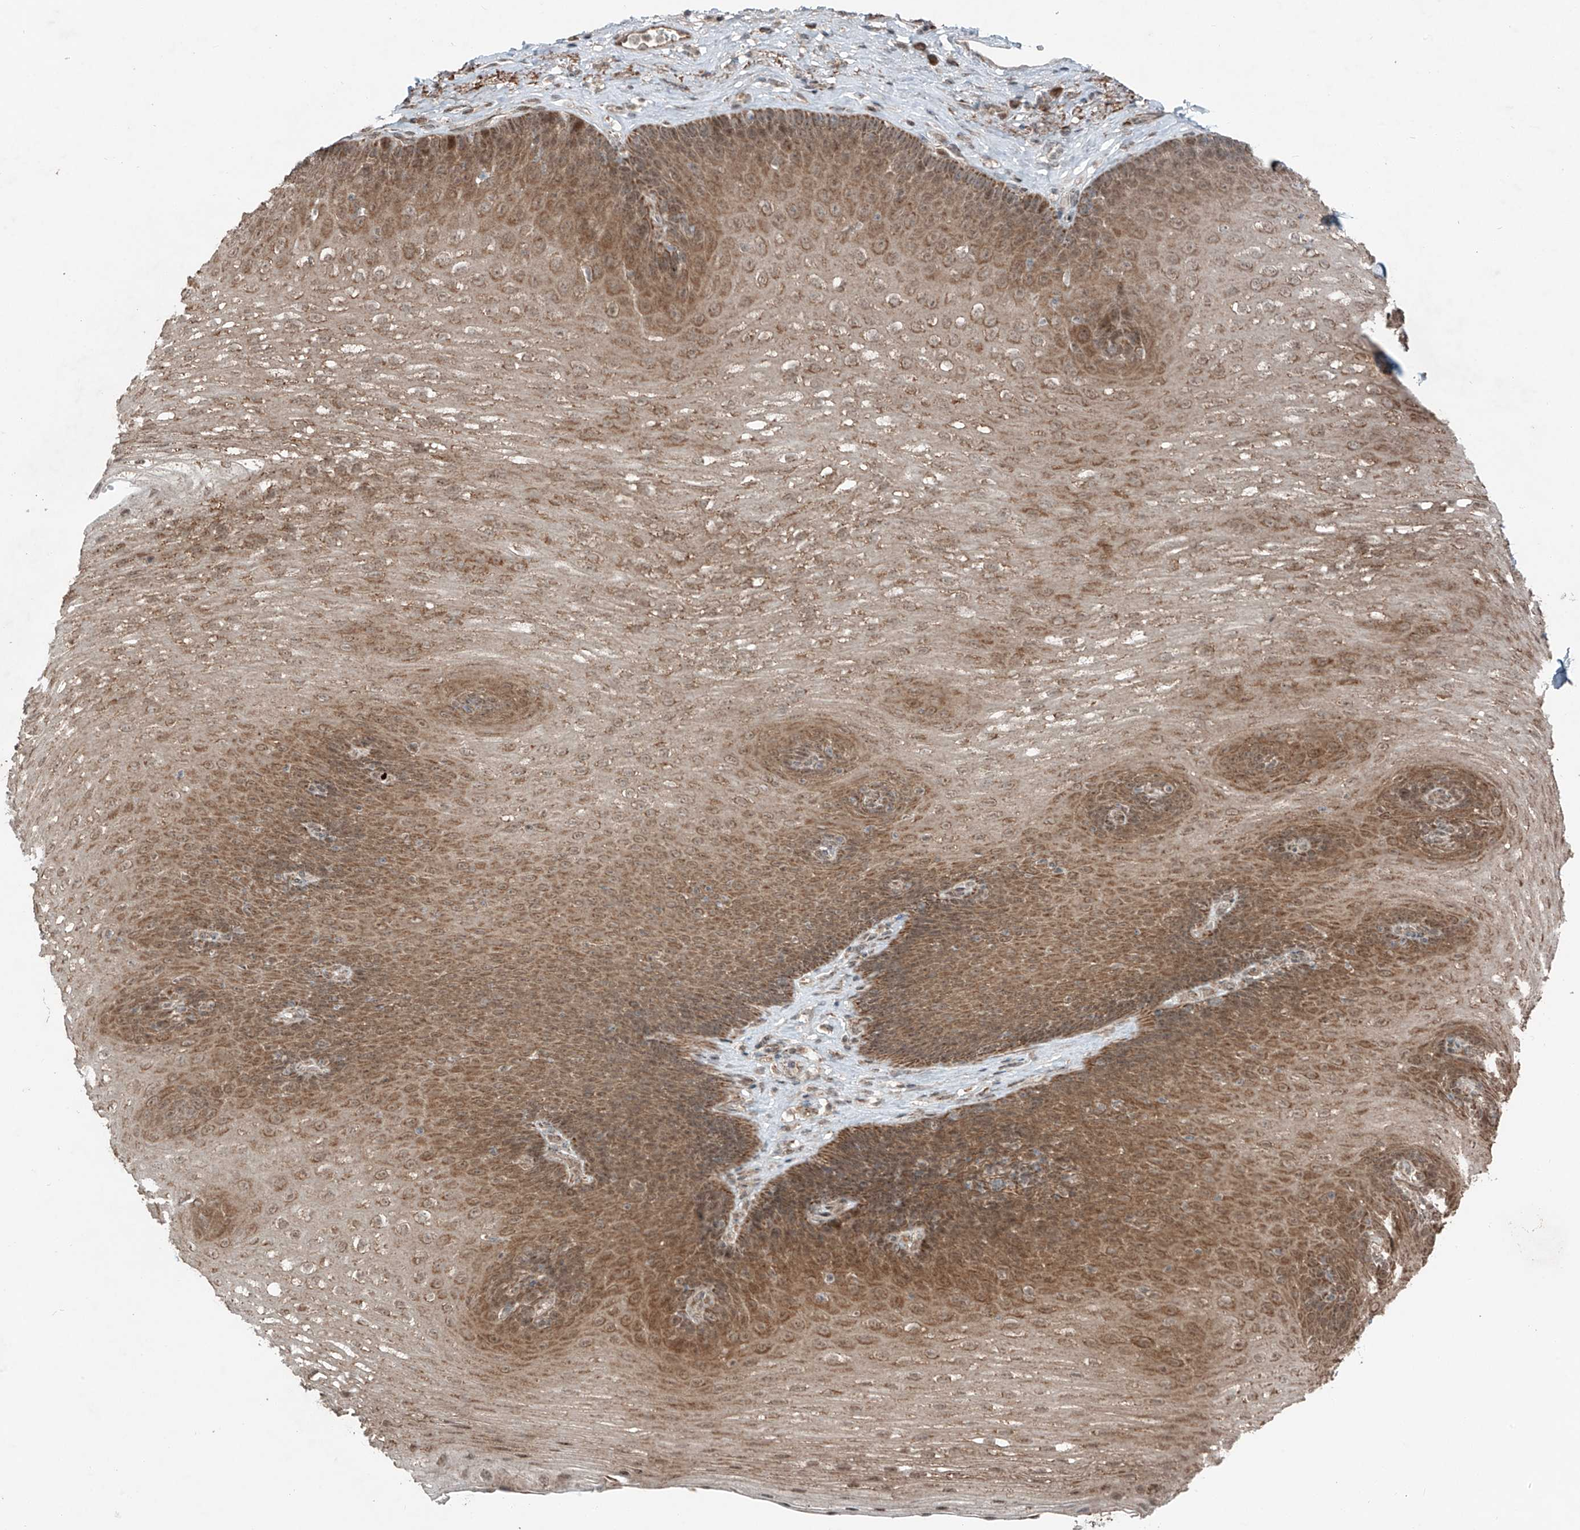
{"staining": {"intensity": "moderate", "quantity": ">75%", "location": "cytoplasmic/membranous,nuclear"}, "tissue": "esophagus", "cell_type": "Squamous epithelial cells", "image_type": "normal", "snomed": [{"axis": "morphology", "description": "Normal tissue, NOS"}, {"axis": "topography", "description": "Esophagus"}], "caption": "Brown immunohistochemical staining in benign human esophagus displays moderate cytoplasmic/membranous,nuclear staining in about >75% of squamous epithelial cells.", "gene": "ZNF620", "patient": {"sex": "female", "age": 66}}